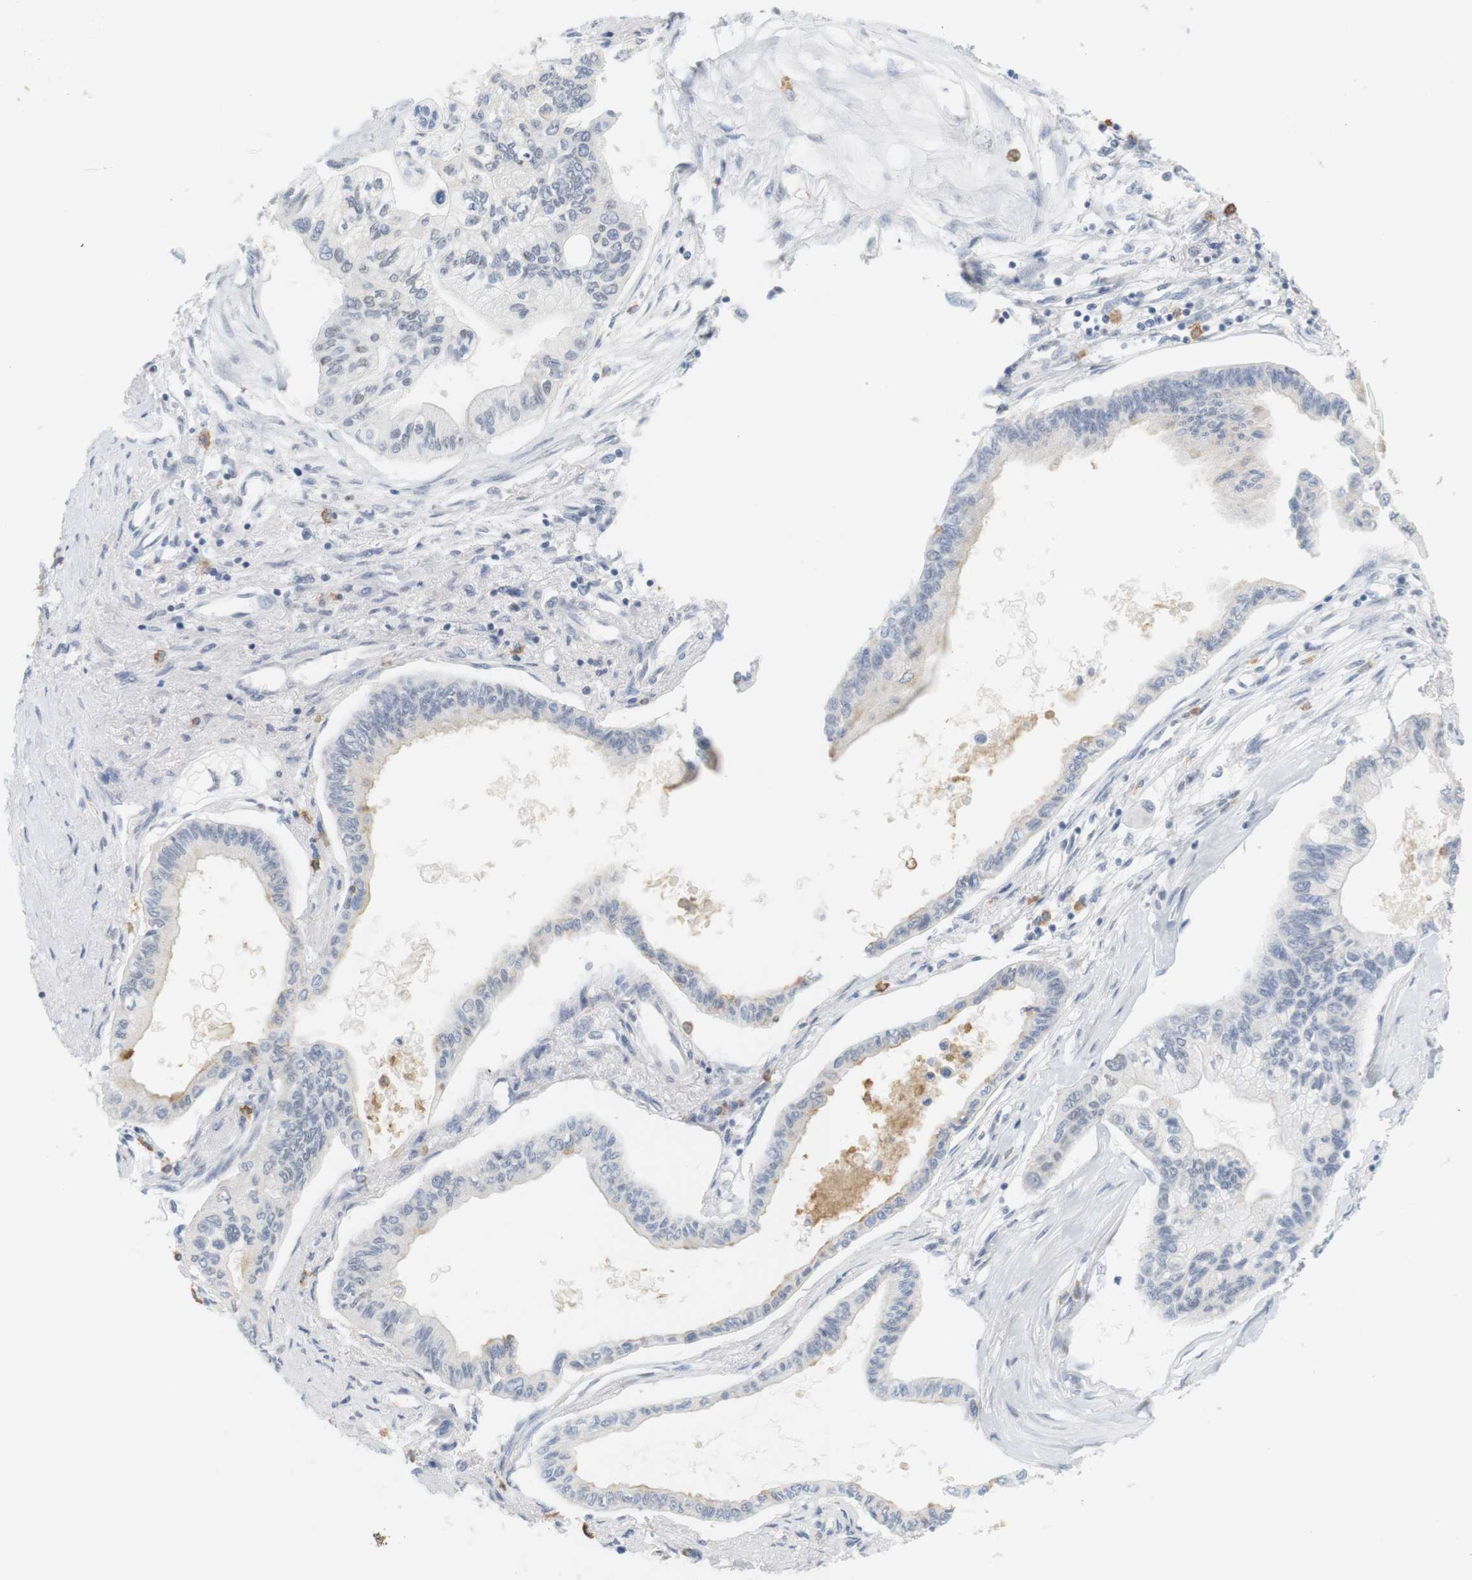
{"staining": {"intensity": "negative", "quantity": "none", "location": "none"}, "tissue": "pancreatic cancer", "cell_type": "Tumor cells", "image_type": "cancer", "snomed": [{"axis": "morphology", "description": "Adenocarcinoma, NOS"}, {"axis": "topography", "description": "Pancreas"}], "caption": "The IHC image has no significant positivity in tumor cells of pancreatic adenocarcinoma tissue.", "gene": "OSR1", "patient": {"sex": "female", "age": 77}}